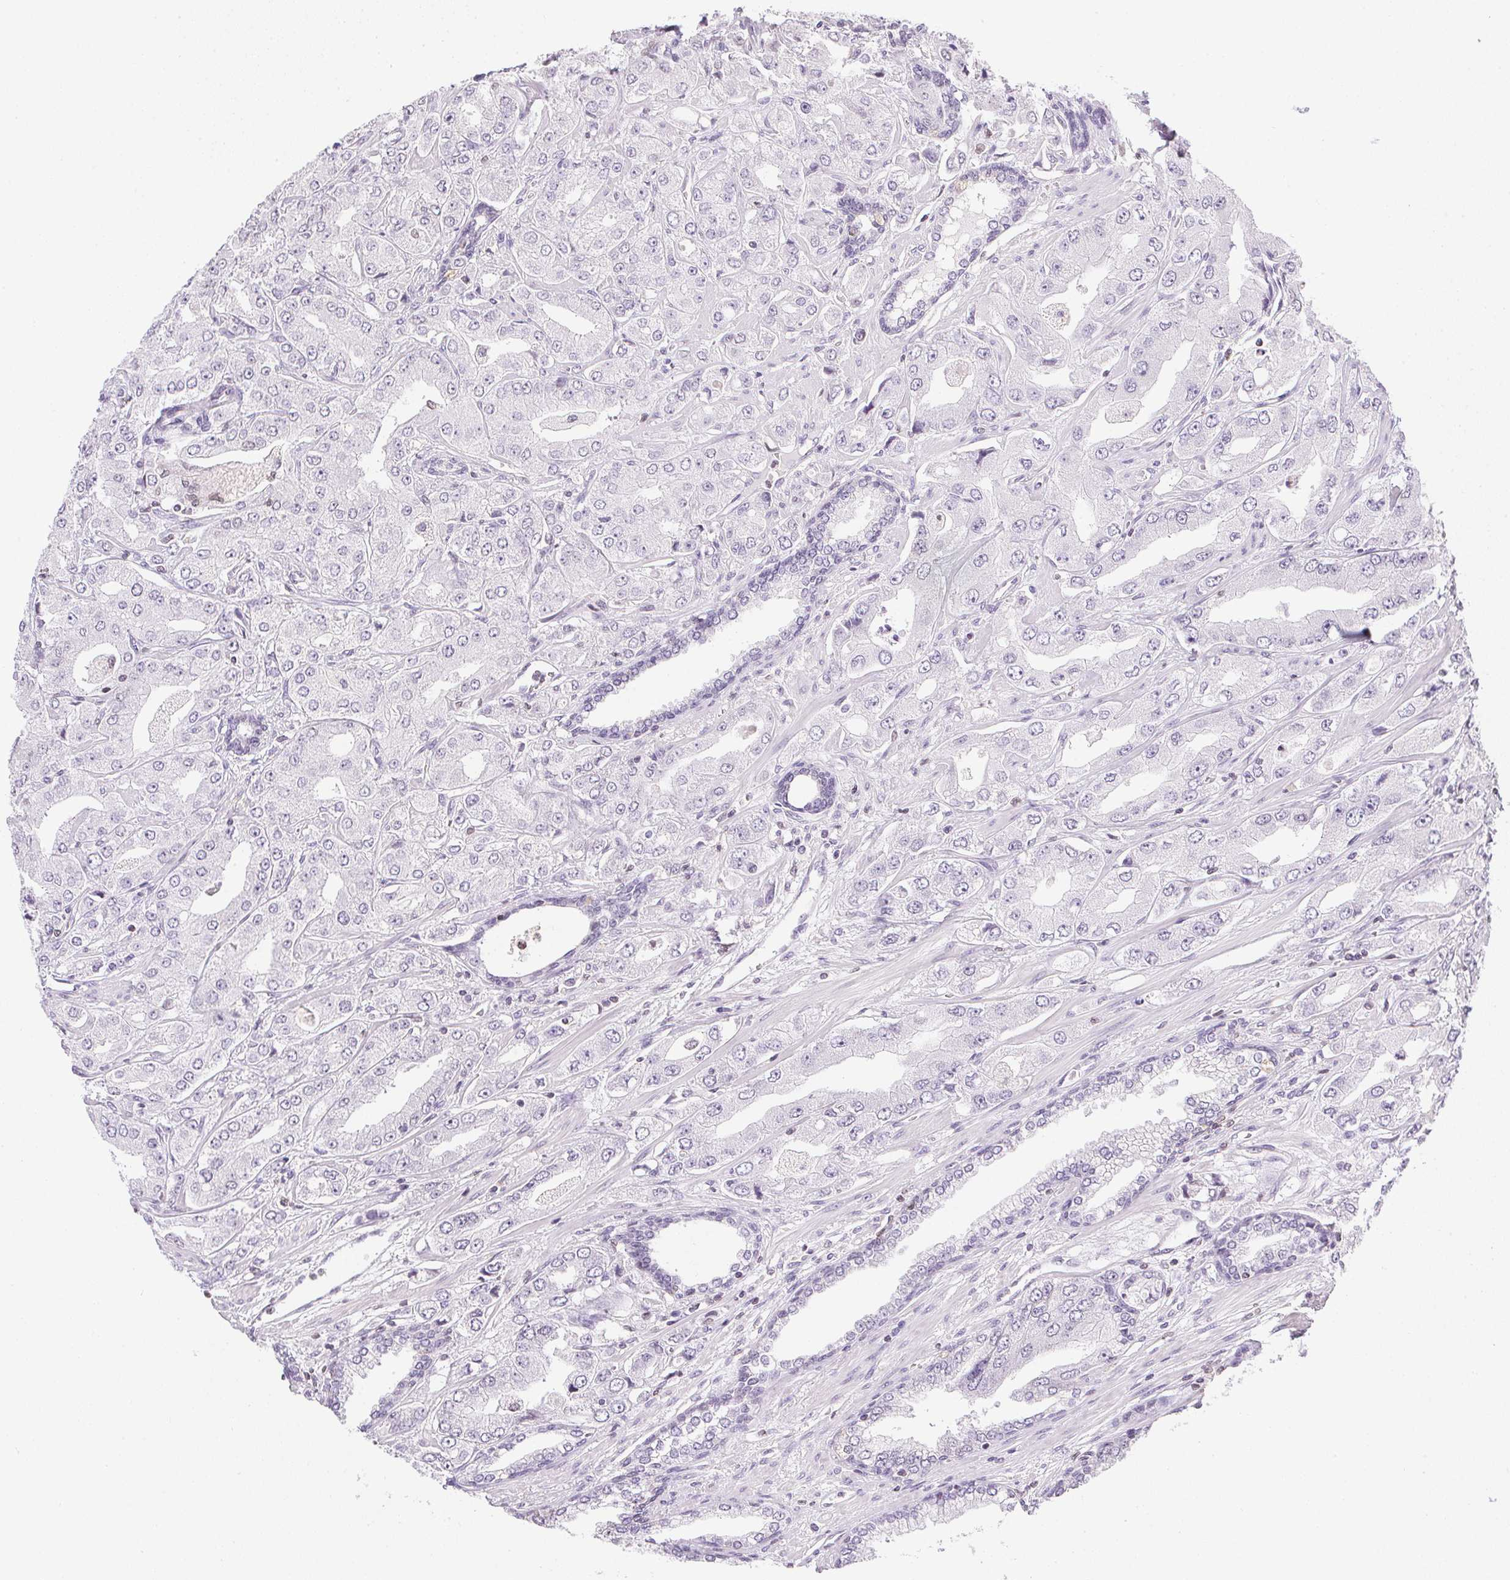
{"staining": {"intensity": "negative", "quantity": "none", "location": "none"}, "tissue": "prostate cancer", "cell_type": "Tumor cells", "image_type": "cancer", "snomed": [{"axis": "morphology", "description": "Adenocarcinoma, Low grade"}, {"axis": "topography", "description": "Prostate"}], "caption": "High magnification brightfield microscopy of prostate cancer (adenocarcinoma (low-grade)) stained with DAB (3,3'-diaminobenzidine) (brown) and counterstained with hematoxylin (blue): tumor cells show no significant staining.", "gene": "PRL", "patient": {"sex": "male", "age": 60}}